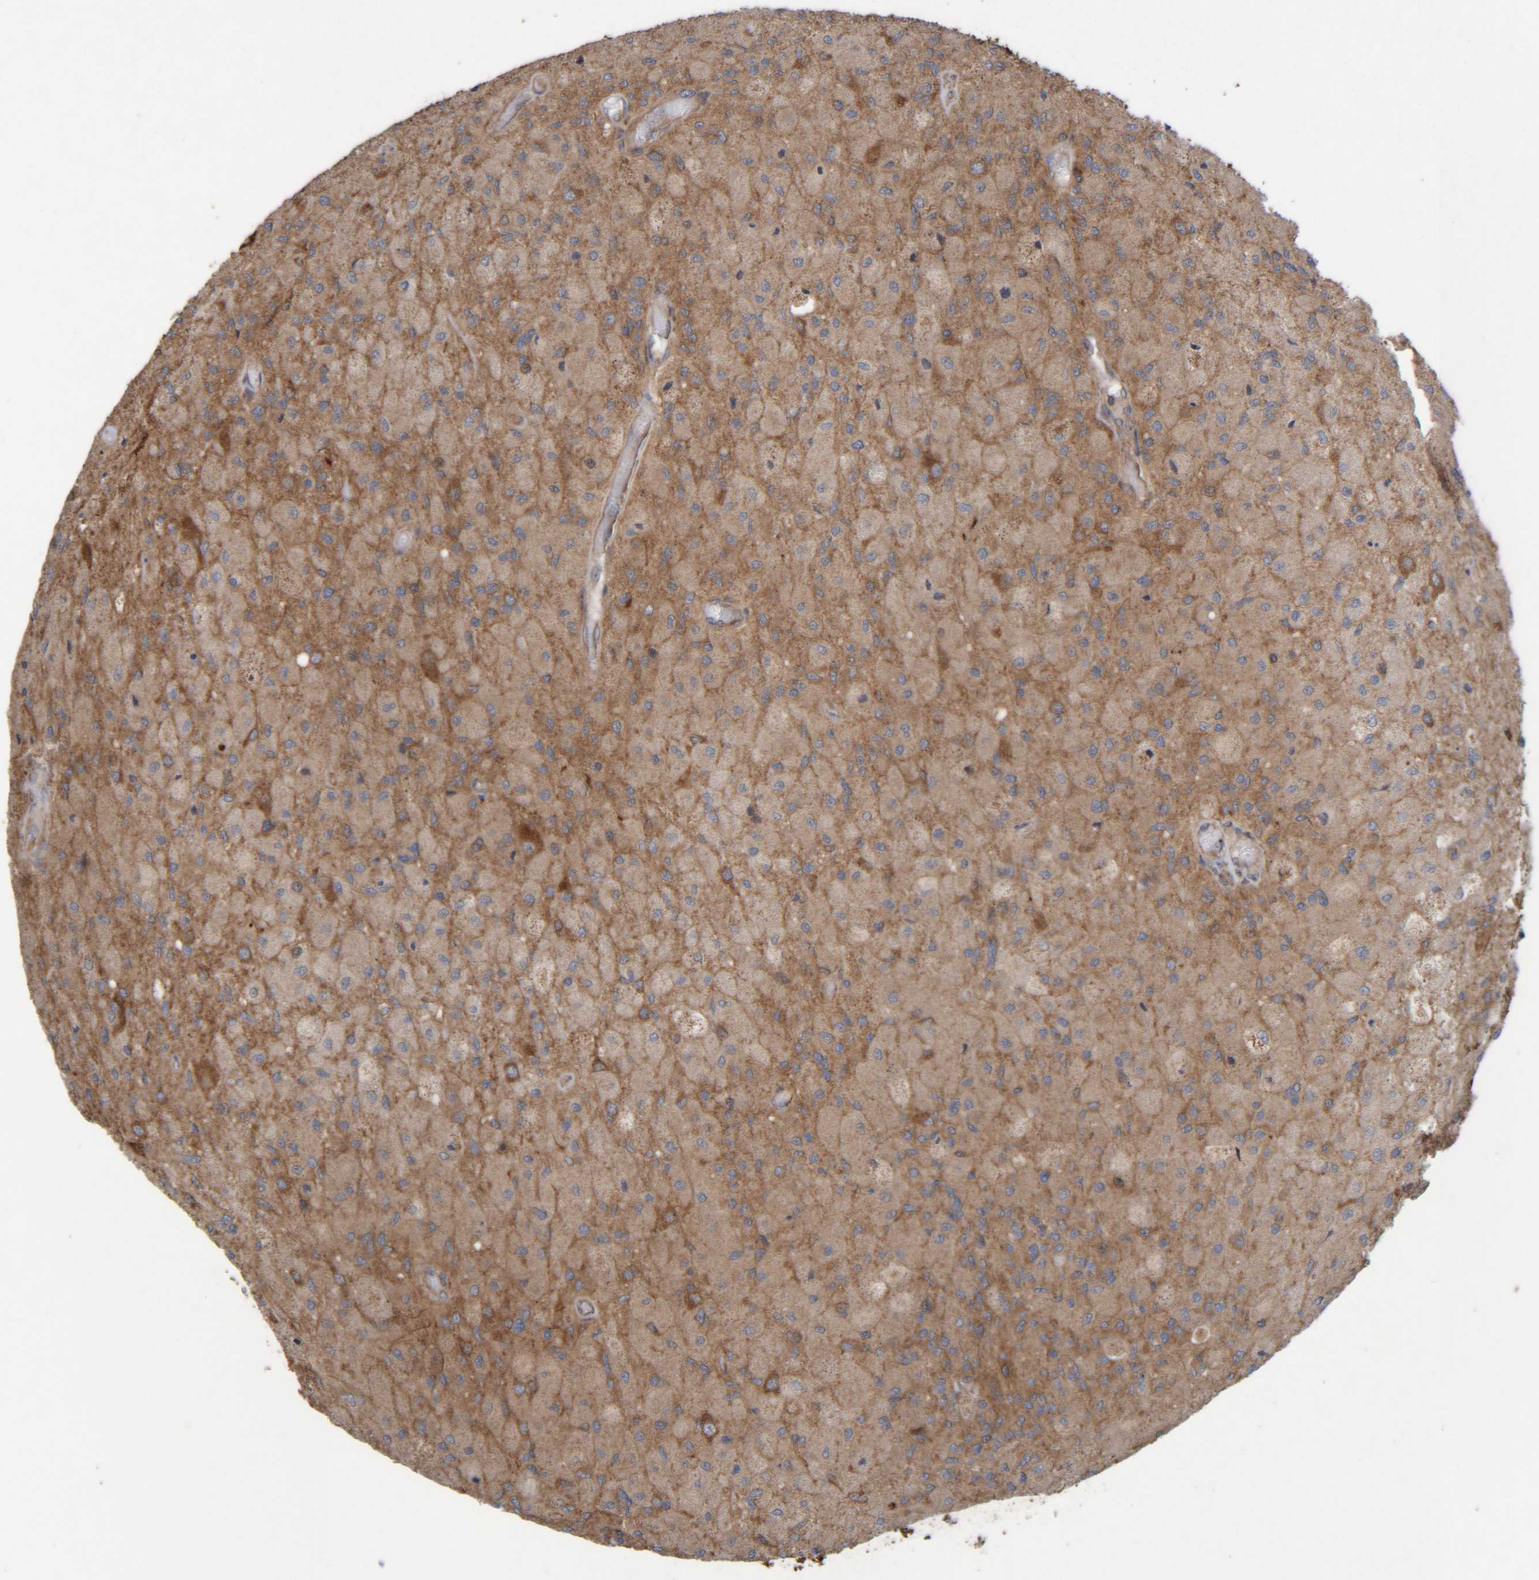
{"staining": {"intensity": "moderate", "quantity": "25%-75%", "location": "cytoplasmic/membranous"}, "tissue": "glioma", "cell_type": "Tumor cells", "image_type": "cancer", "snomed": [{"axis": "morphology", "description": "Normal tissue, NOS"}, {"axis": "morphology", "description": "Glioma, malignant, High grade"}, {"axis": "topography", "description": "Cerebral cortex"}], "caption": "Protein analysis of malignant glioma (high-grade) tissue reveals moderate cytoplasmic/membranous expression in about 25%-75% of tumor cells.", "gene": "CCDC57", "patient": {"sex": "male", "age": 77}}